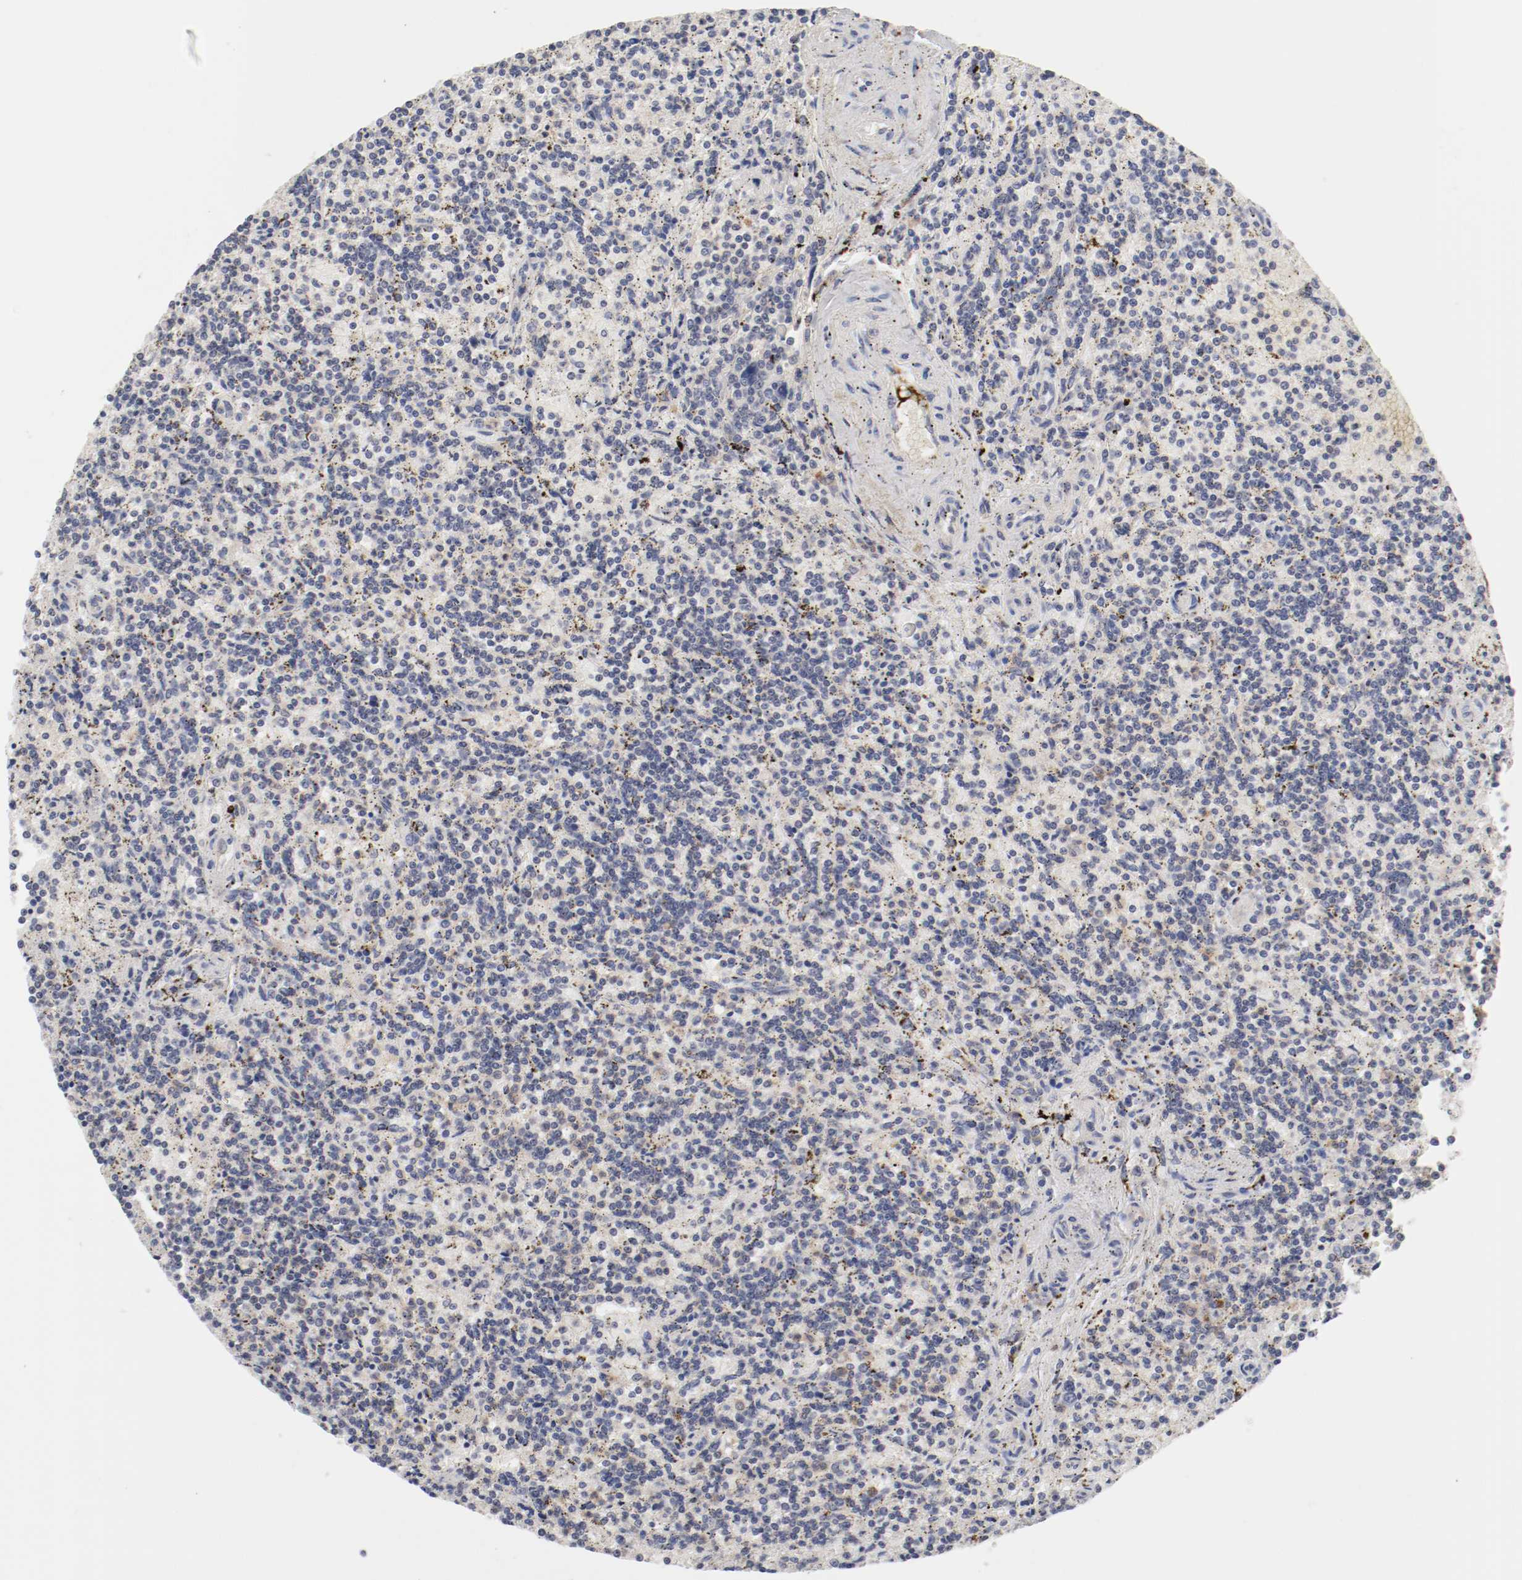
{"staining": {"intensity": "negative", "quantity": "none", "location": "none"}, "tissue": "lymphoma", "cell_type": "Tumor cells", "image_type": "cancer", "snomed": [{"axis": "morphology", "description": "Malignant lymphoma, non-Hodgkin's type, Low grade"}, {"axis": "topography", "description": "Spleen"}], "caption": "This is an immunohistochemistry (IHC) image of human malignant lymphoma, non-Hodgkin's type (low-grade). There is no positivity in tumor cells.", "gene": "CBL", "patient": {"sex": "male", "age": 73}}